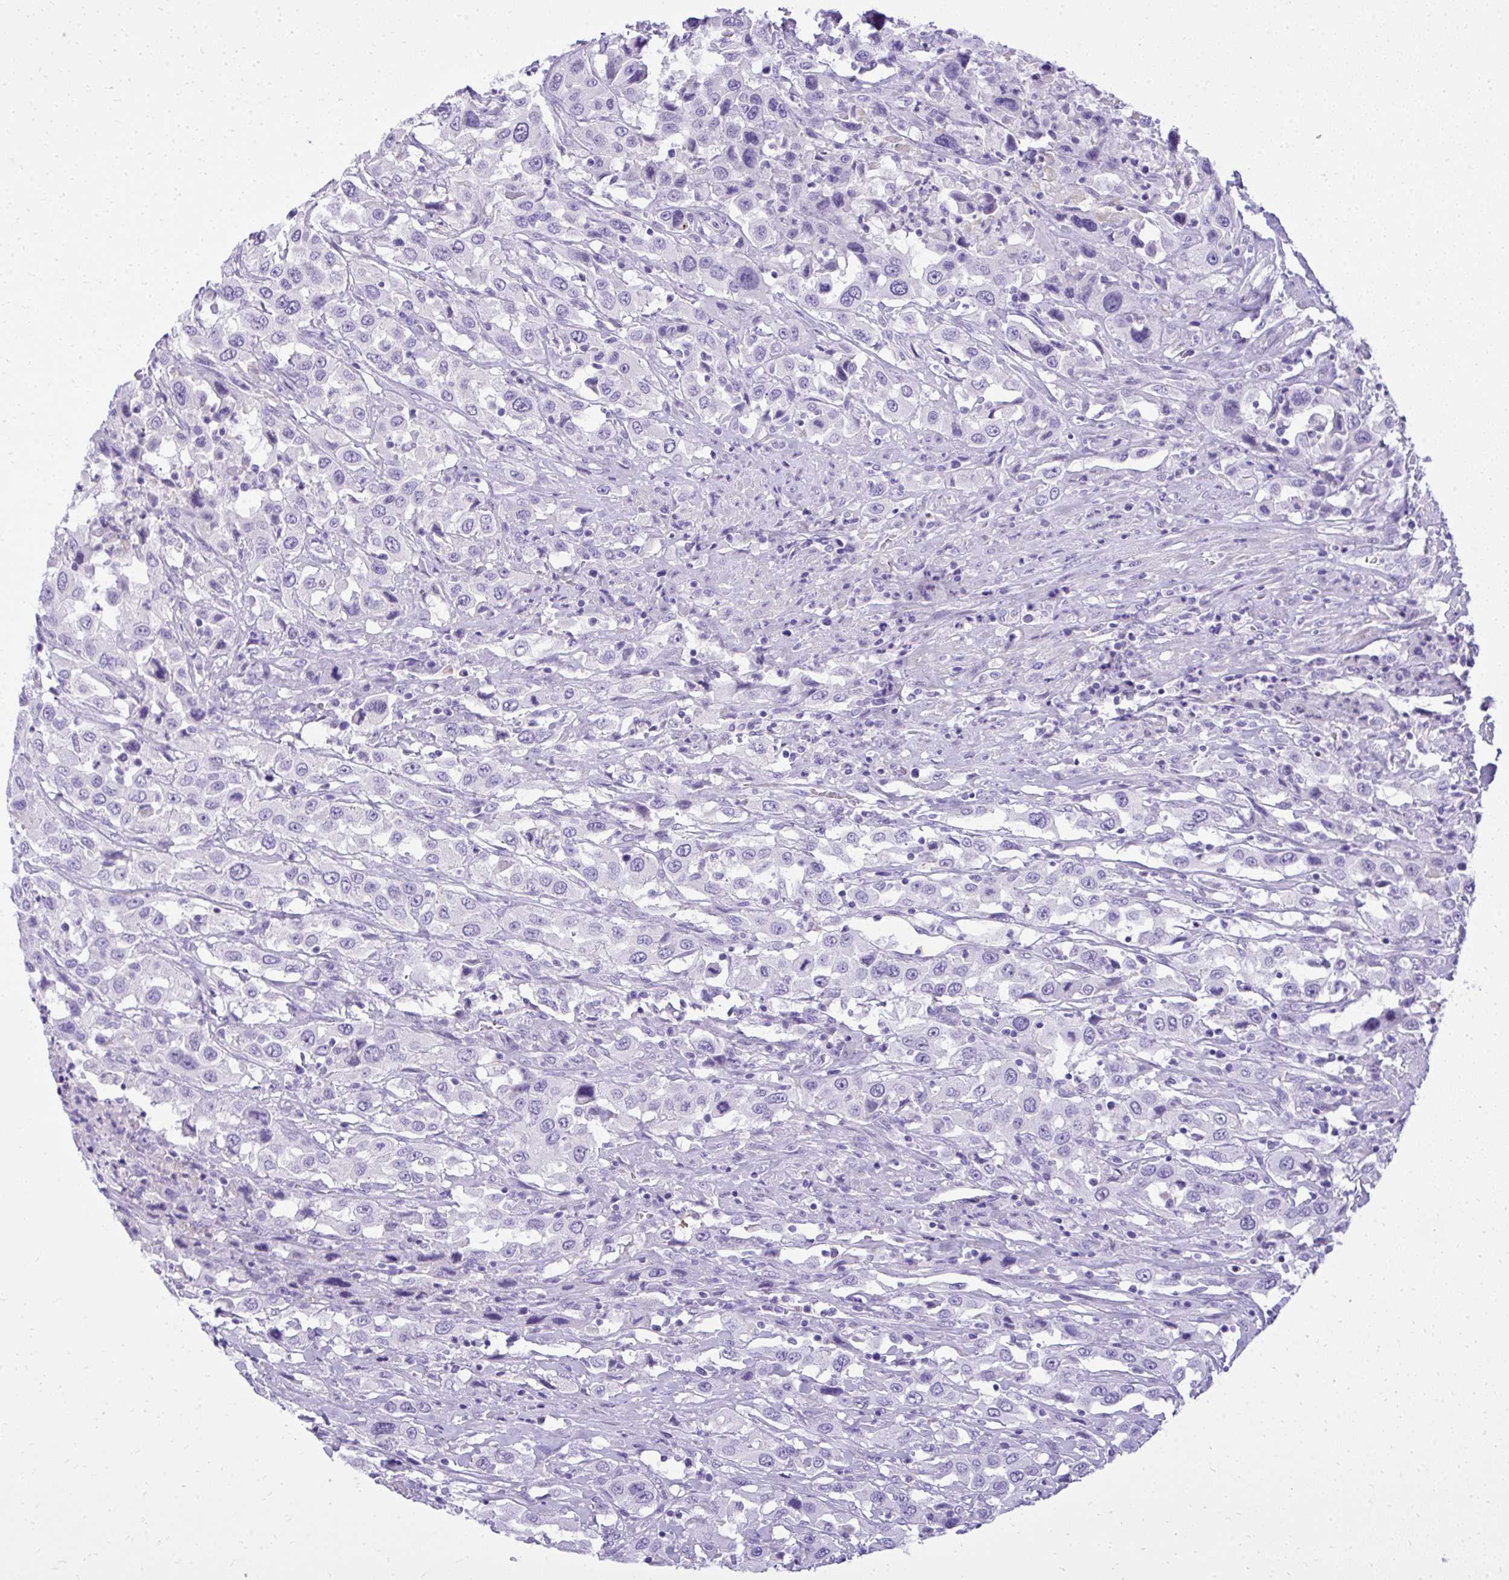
{"staining": {"intensity": "negative", "quantity": "none", "location": "none"}, "tissue": "urothelial cancer", "cell_type": "Tumor cells", "image_type": "cancer", "snomed": [{"axis": "morphology", "description": "Urothelial carcinoma, High grade"}, {"axis": "topography", "description": "Urinary bladder"}], "caption": "High magnification brightfield microscopy of urothelial cancer stained with DAB (3,3'-diaminobenzidine) (brown) and counterstained with hematoxylin (blue): tumor cells show no significant expression. The staining was performed using DAB (3,3'-diaminobenzidine) to visualize the protein expression in brown, while the nuclei were stained in blue with hematoxylin (Magnification: 20x).", "gene": "ST6GALNAC3", "patient": {"sex": "male", "age": 61}}